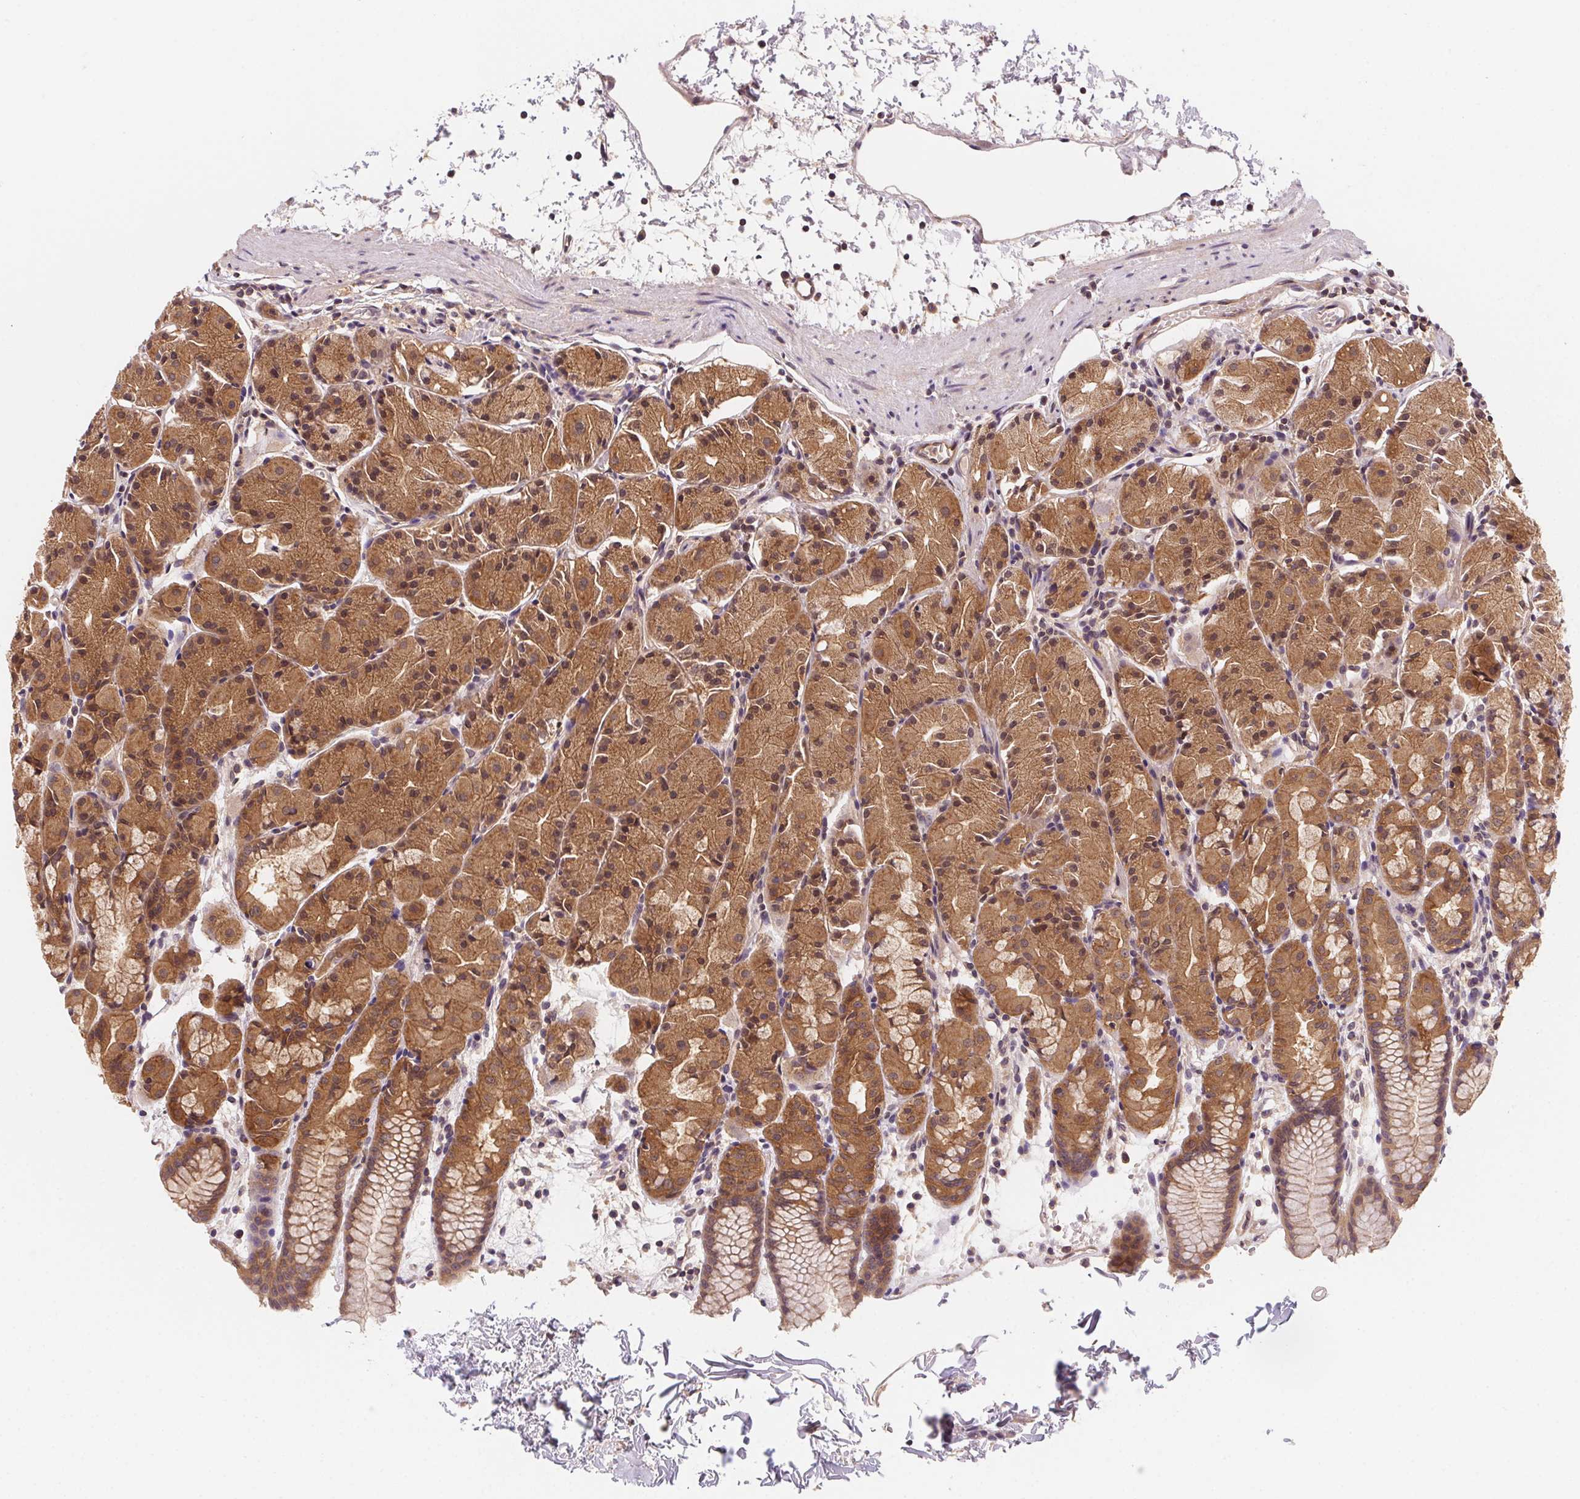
{"staining": {"intensity": "moderate", "quantity": ">75%", "location": "cytoplasmic/membranous"}, "tissue": "stomach", "cell_type": "Glandular cells", "image_type": "normal", "snomed": [{"axis": "morphology", "description": "Normal tissue, NOS"}, {"axis": "topography", "description": "Stomach, upper"}], "caption": "Brown immunohistochemical staining in normal stomach displays moderate cytoplasmic/membranous staining in about >75% of glandular cells.", "gene": "PRKAA1", "patient": {"sex": "male", "age": 47}}